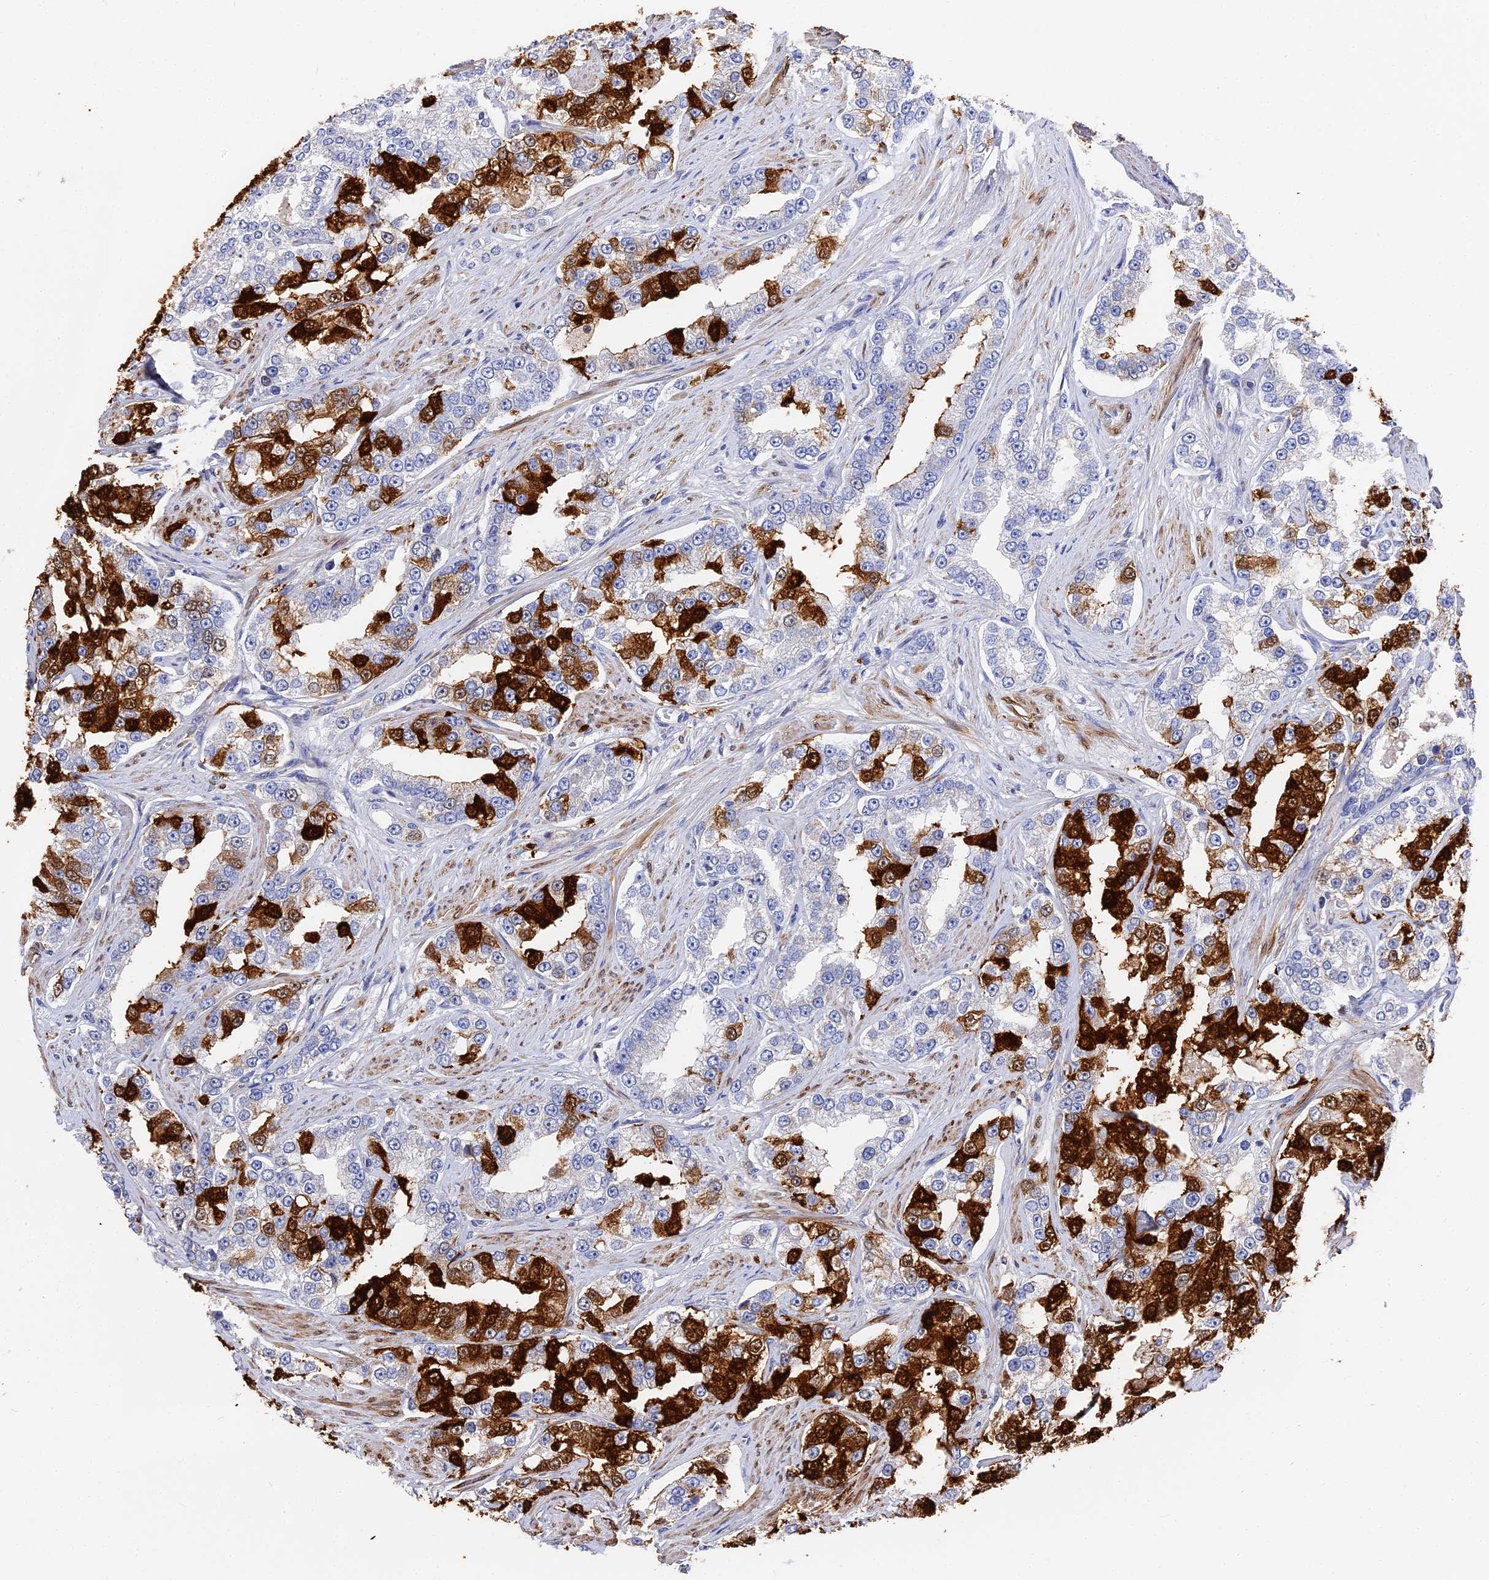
{"staining": {"intensity": "strong", "quantity": "25%-75%", "location": "cytoplasmic/membranous,nuclear"}, "tissue": "prostate cancer", "cell_type": "Tumor cells", "image_type": "cancer", "snomed": [{"axis": "morphology", "description": "Normal tissue, NOS"}, {"axis": "morphology", "description": "Adenocarcinoma, High grade"}, {"axis": "topography", "description": "Prostate"}], "caption": "Prostate high-grade adenocarcinoma stained with immunohistochemistry (IHC) reveals strong cytoplasmic/membranous and nuclear staining in approximately 25%-75% of tumor cells.", "gene": "CCDC113", "patient": {"sex": "male", "age": 83}}